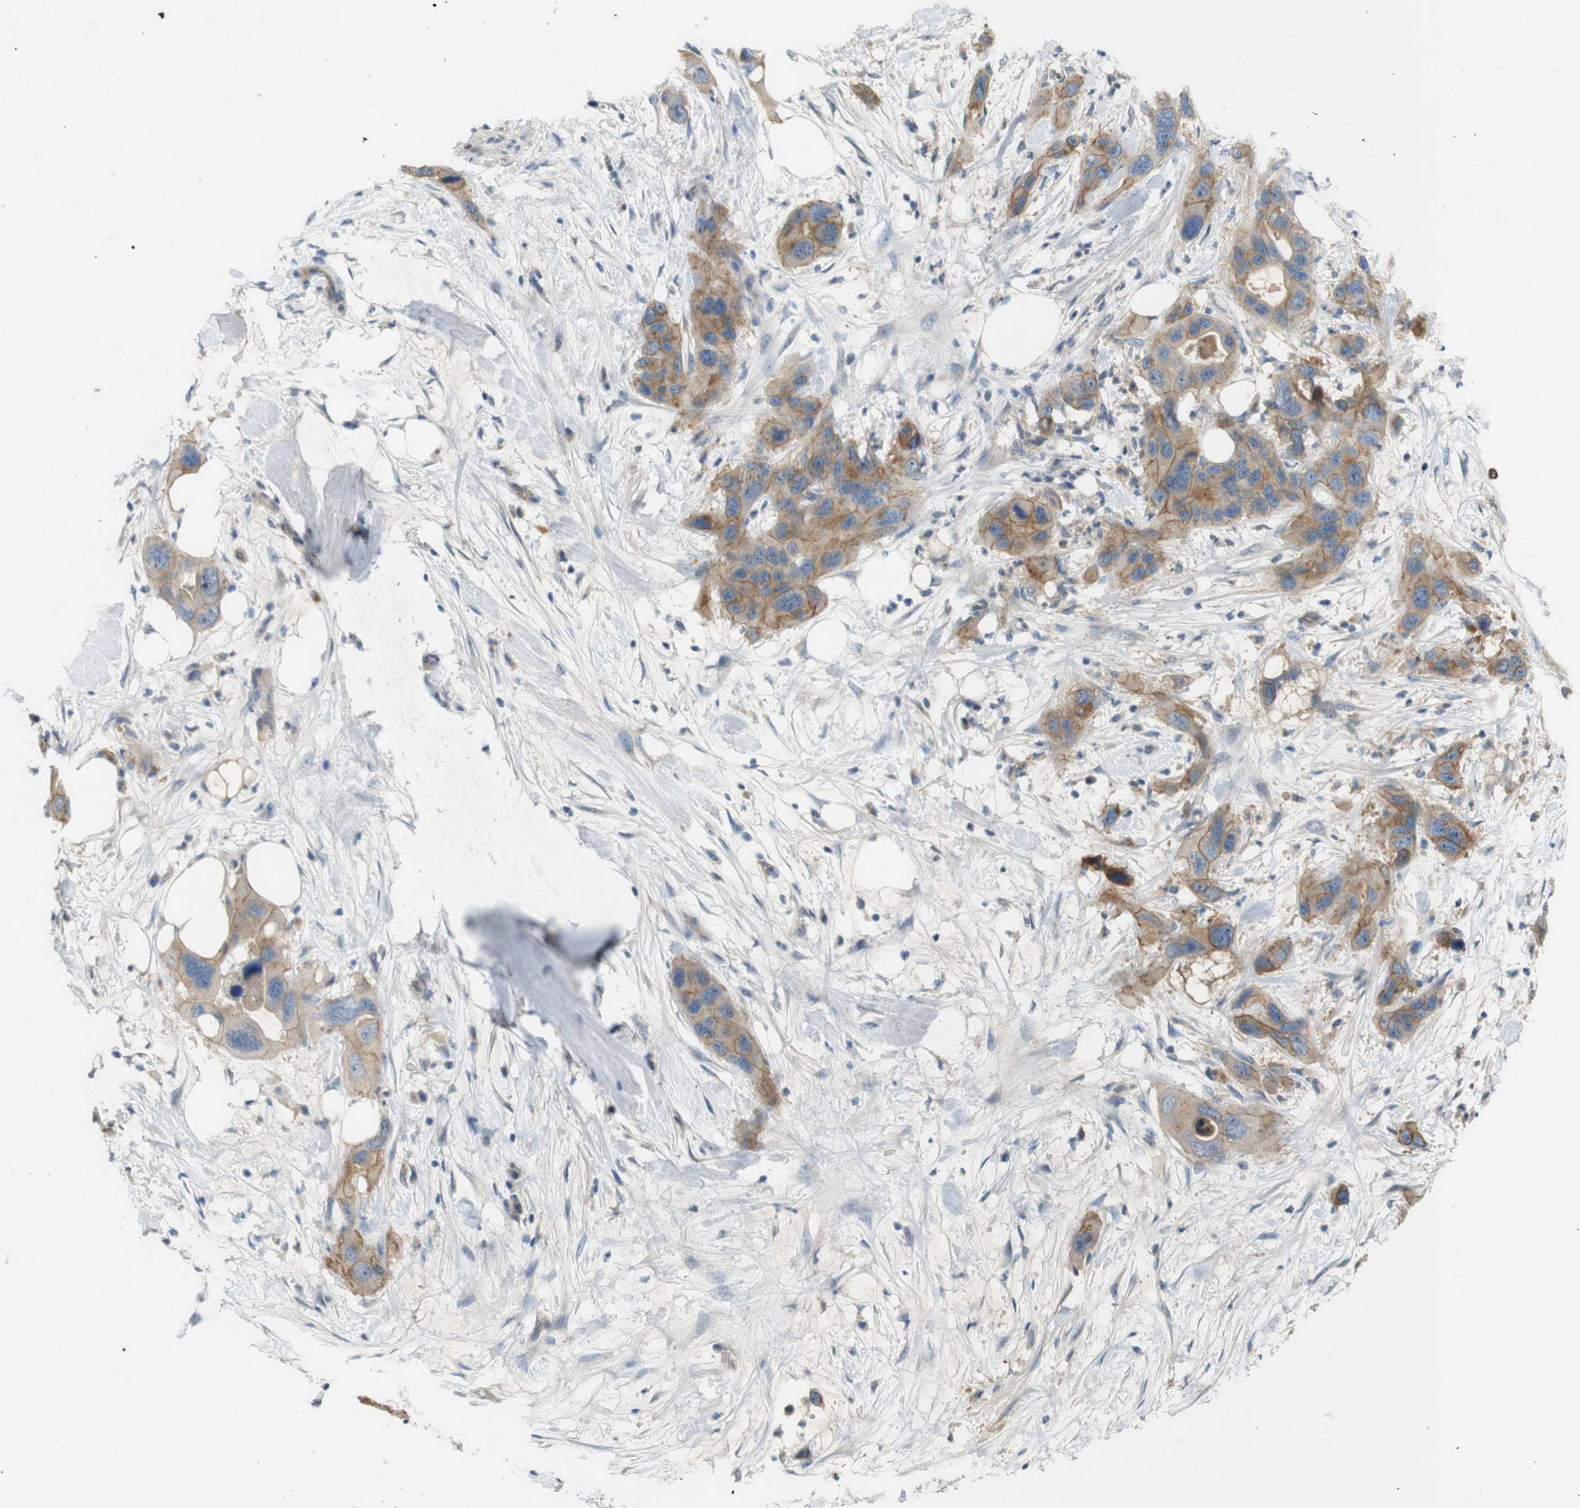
{"staining": {"intensity": "moderate", "quantity": ">75%", "location": "cytoplasmic/membranous"}, "tissue": "pancreatic cancer", "cell_type": "Tumor cells", "image_type": "cancer", "snomed": [{"axis": "morphology", "description": "Adenocarcinoma, NOS"}, {"axis": "topography", "description": "Pancreas"}], "caption": "High-power microscopy captured an IHC micrograph of pancreatic cancer (adenocarcinoma), revealing moderate cytoplasmic/membranous positivity in approximately >75% of tumor cells.", "gene": "PVR", "patient": {"sex": "female", "age": 71}}